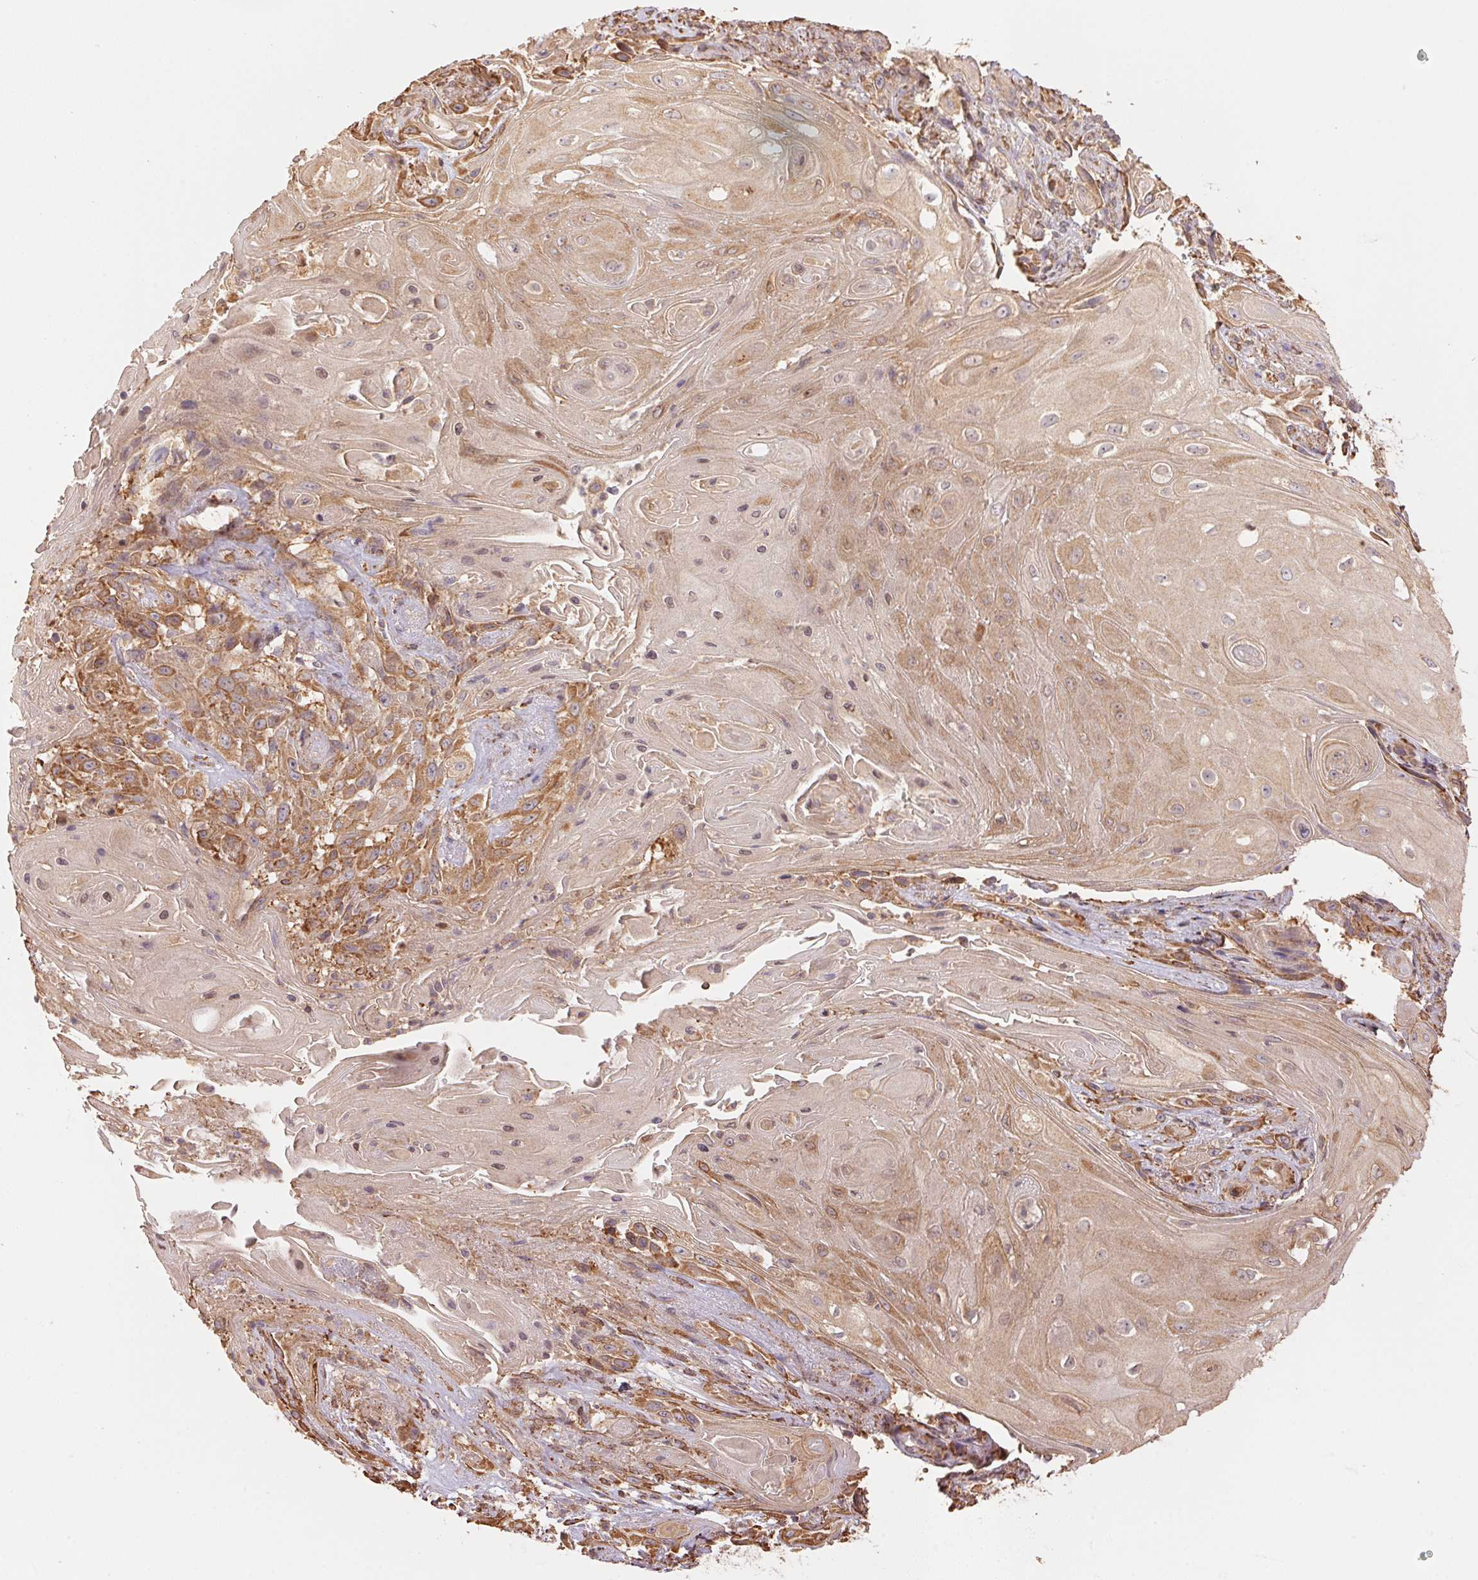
{"staining": {"intensity": "moderate", "quantity": "25%-75%", "location": "cytoplasmic/membranous"}, "tissue": "skin cancer", "cell_type": "Tumor cells", "image_type": "cancer", "snomed": [{"axis": "morphology", "description": "Squamous cell carcinoma, NOS"}, {"axis": "topography", "description": "Skin"}], "caption": "The photomicrograph exhibits staining of skin cancer (squamous cell carcinoma), revealing moderate cytoplasmic/membranous protein expression (brown color) within tumor cells.", "gene": "C6orf163", "patient": {"sex": "male", "age": 62}}